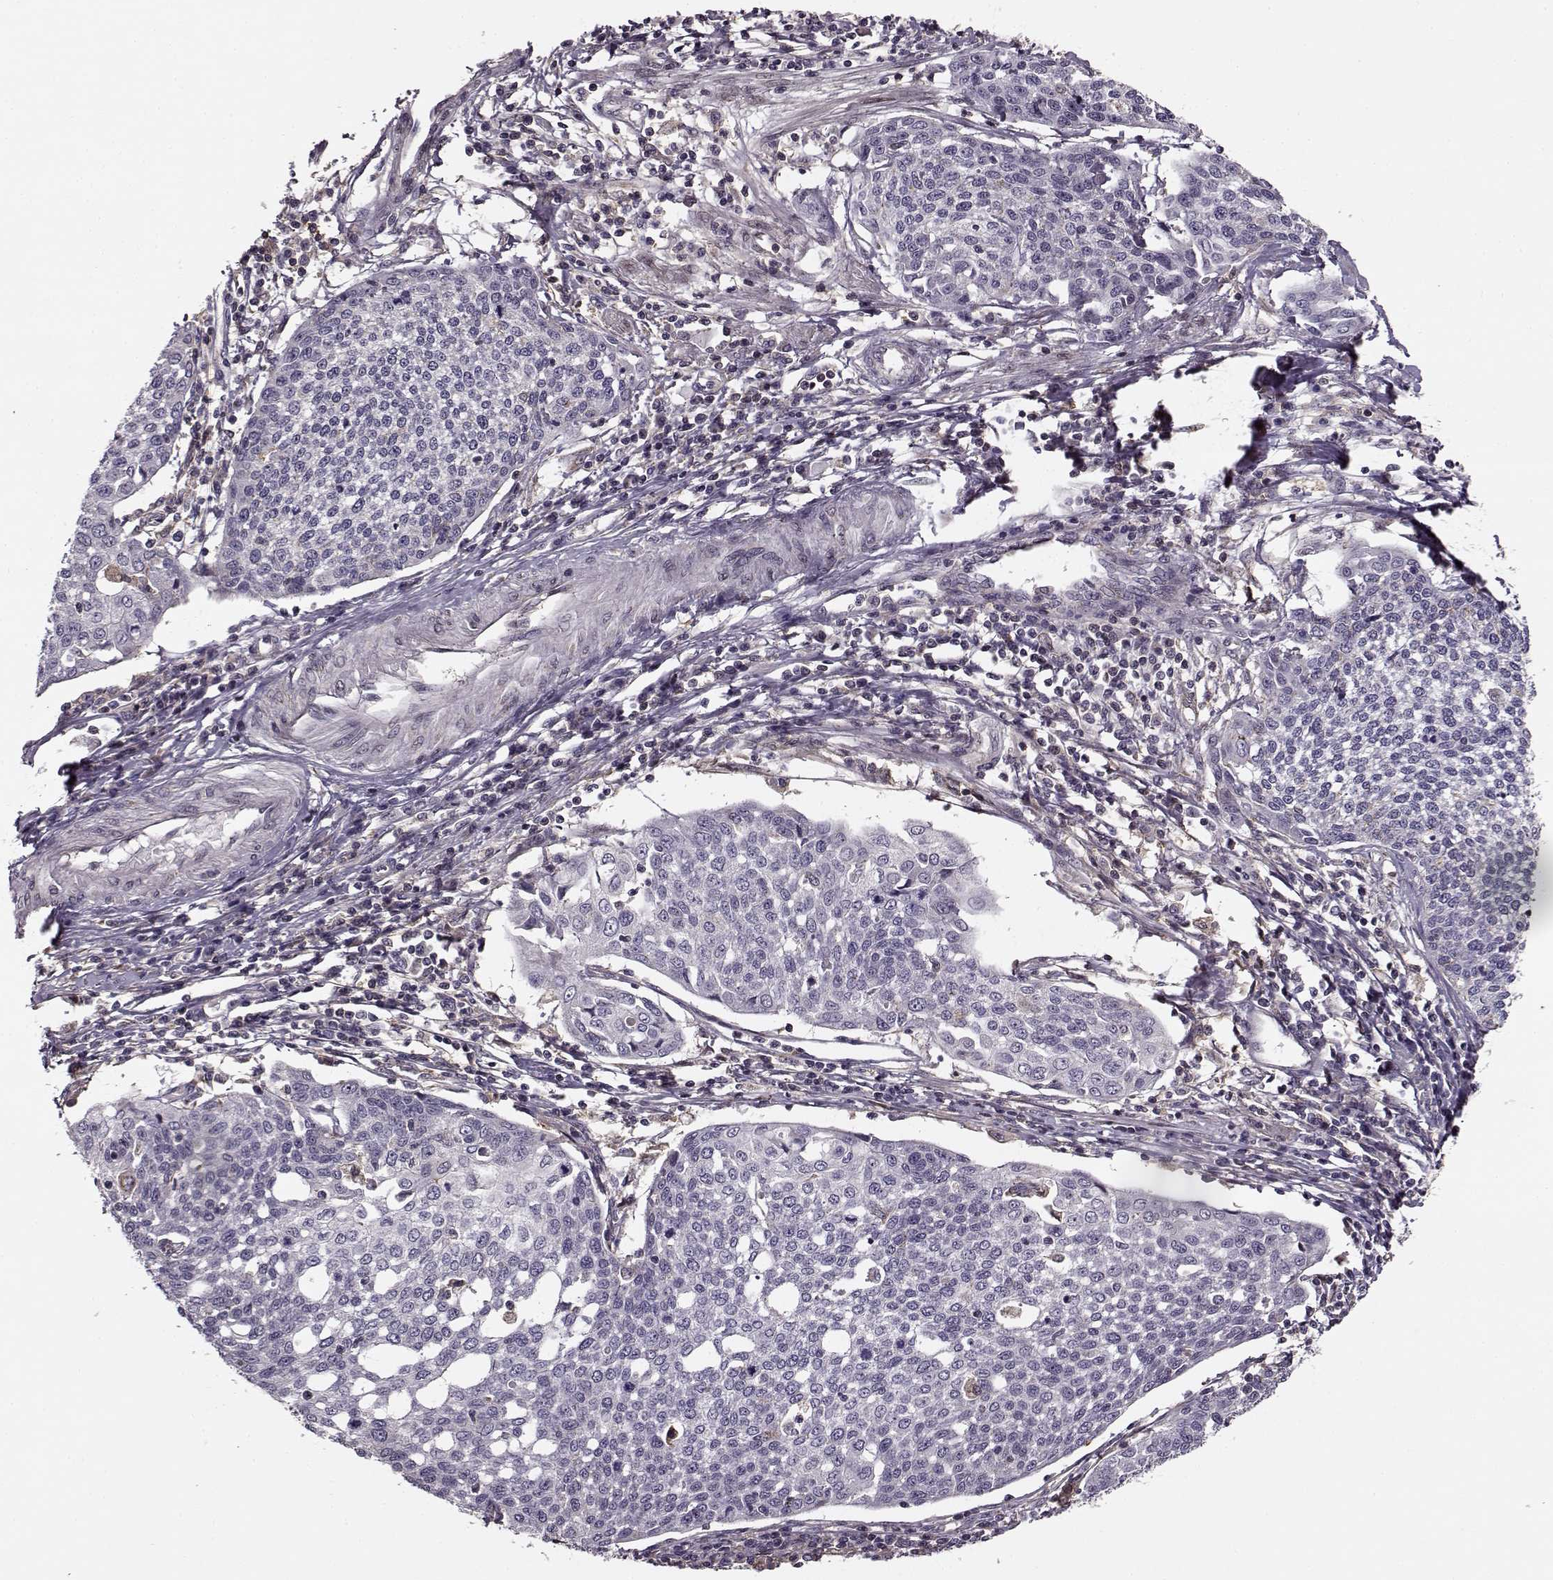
{"staining": {"intensity": "negative", "quantity": "none", "location": "none"}, "tissue": "cervical cancer", "cell_type": "Tumor cells", "image_type": "cancer", "snomed": [{"axis": "morphology", "description": "Squamous cell carcinoma, NOS"}, {"axis": "topography", "description": "Cervix"}], "caption": "Histopathology image shows no protein expression in tumor cells of squamous cell carcinoma (cervical) tissue. (Stains: DAB immunohistochemistry (IHC) with hematoxylin counter stain, Microscopy: brightfield microscopy at high magnification).", "gene": "MFSD1", "patient": {"sex": "female", "age": 34}}